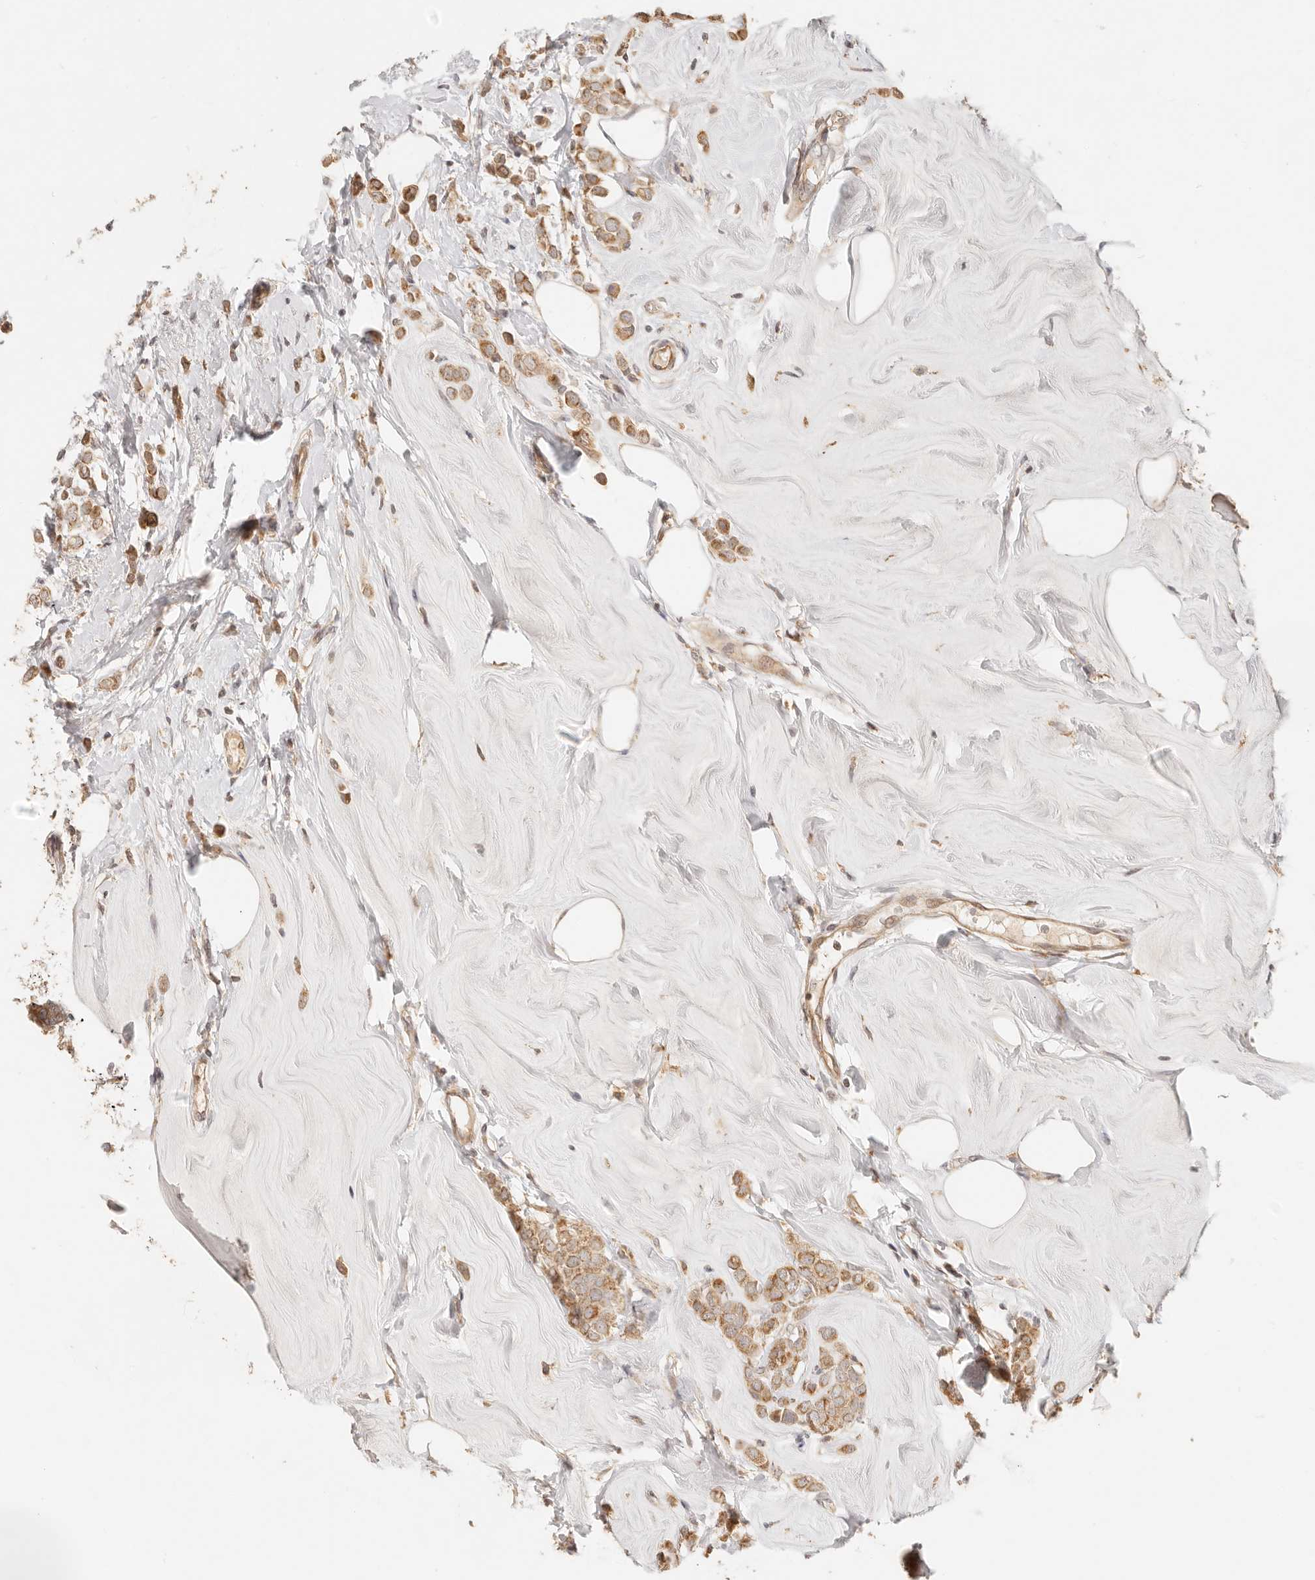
{"staining": {"intensity": "moderate", "quantity": ">75%", "location": "cytoplasmic/membranous"}, "tissue": "breast cancer", "cell_type": "Tumor cells", "image_type": "cancer", "snomed": [{"axis": "morphology", "description": "Lobular carcinoma"}, {"axis": "topography", "description": "Breast"}], "caption": "Moderate cytoplasmic/membranous positivity for a protein is appreciated in about >75% of tumor cells of lobular carcinoma (breast) using immunohistochemistry (IHC).", "gene": "TIMM17A", "patient": {"sex": "female", "age": 47}}